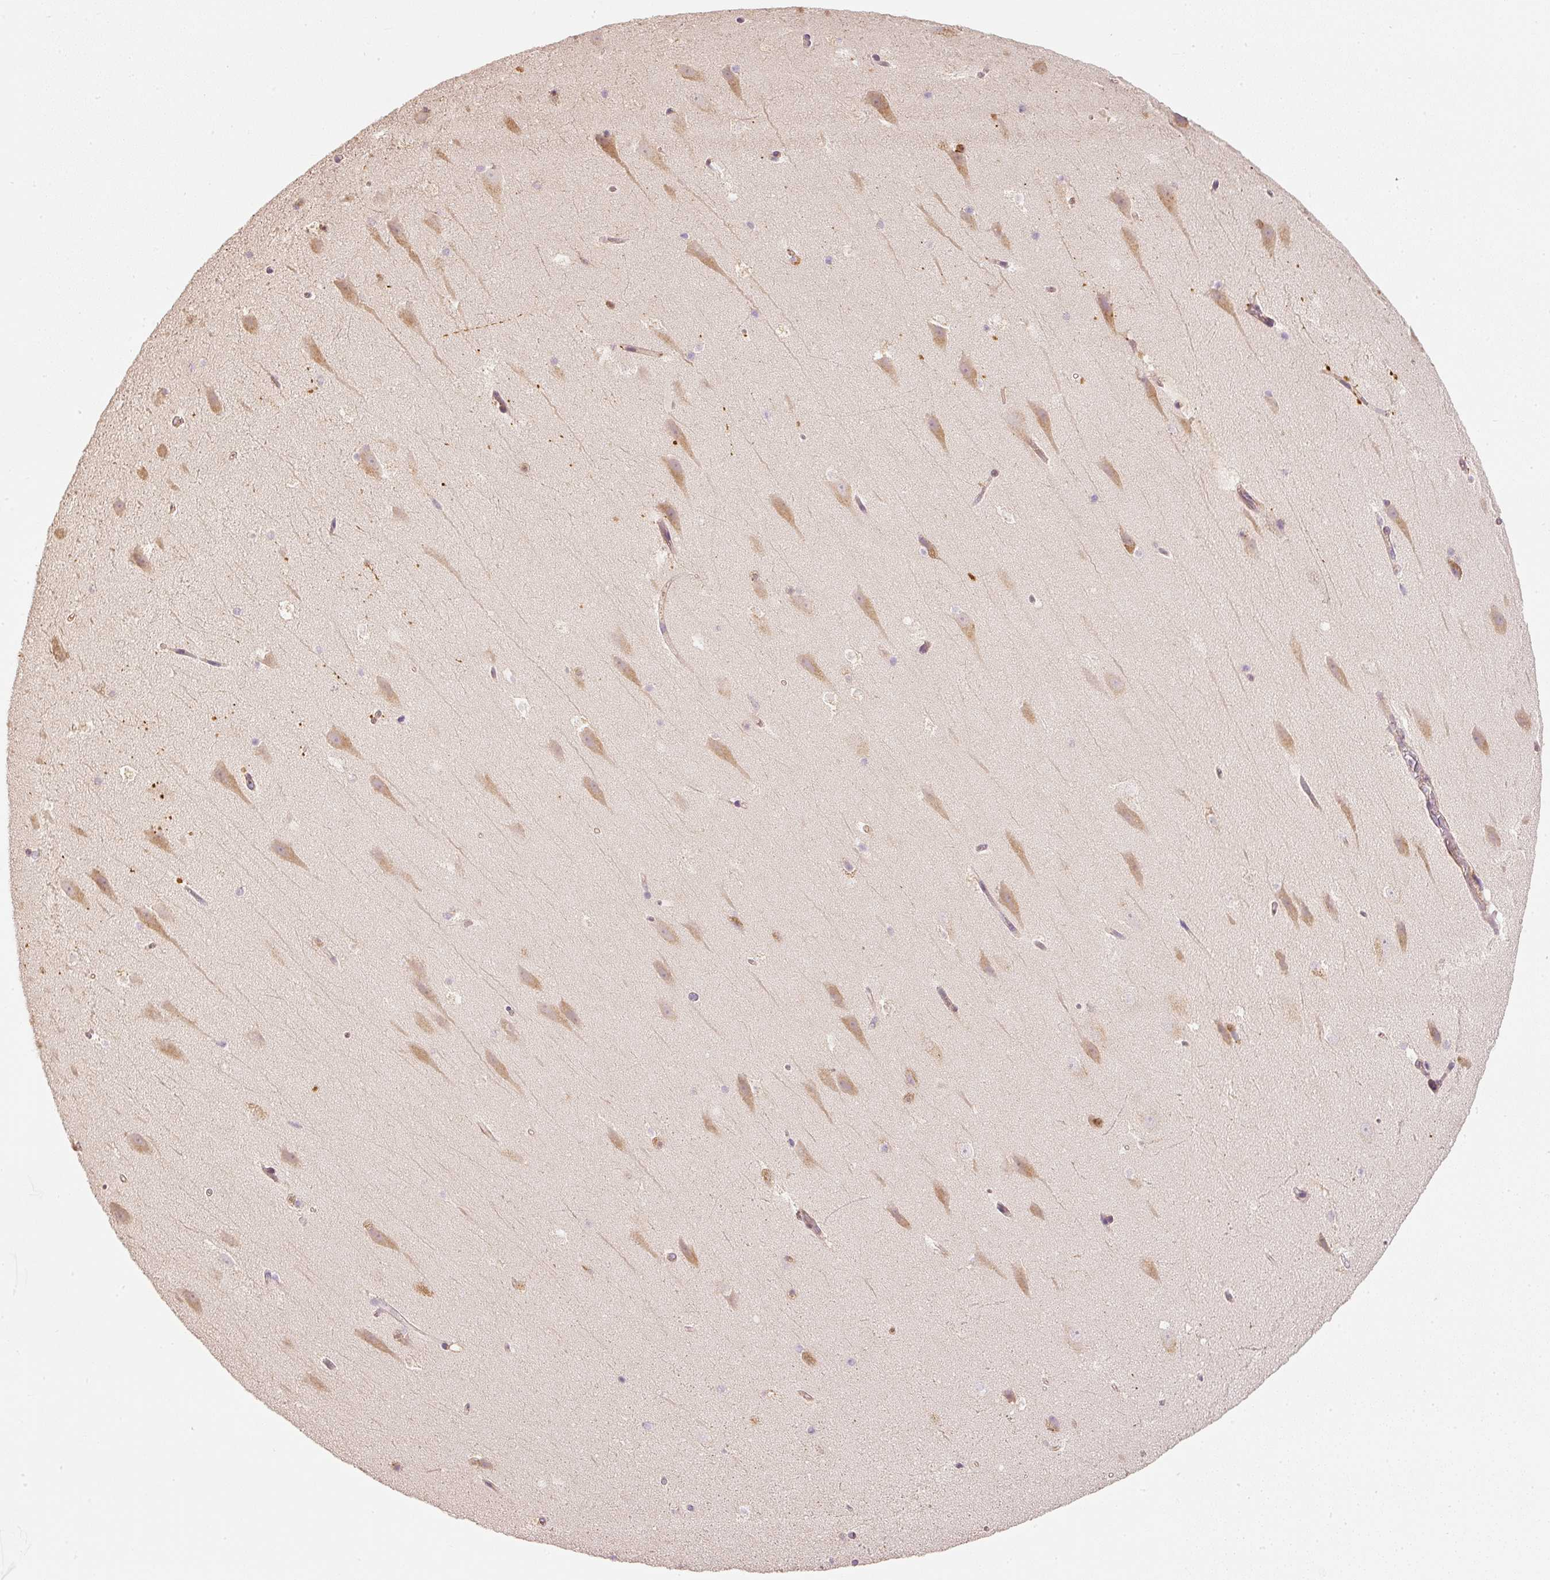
{"staining": {"intensity": "negative", "quantity": "none", "location": "none"}, "tissue": "hippocampus", "cell_type": "Glial cells", "image_type": "normal", "snomed": [{"axis": "morphology", "description": "Normal tissue, NOS"}, {"axis": "topography", "description": "Hippocampus"}], "caption": "DAB immunohistochemical staining of benign hippocampus displays no significant expression in glial cells. (Brightfield microscopy of DAB (3,3'-diaminobenzidine) IHC at high magnification).", "gene": "RNF167", "patient": {"sex": "male", "age": 37}}